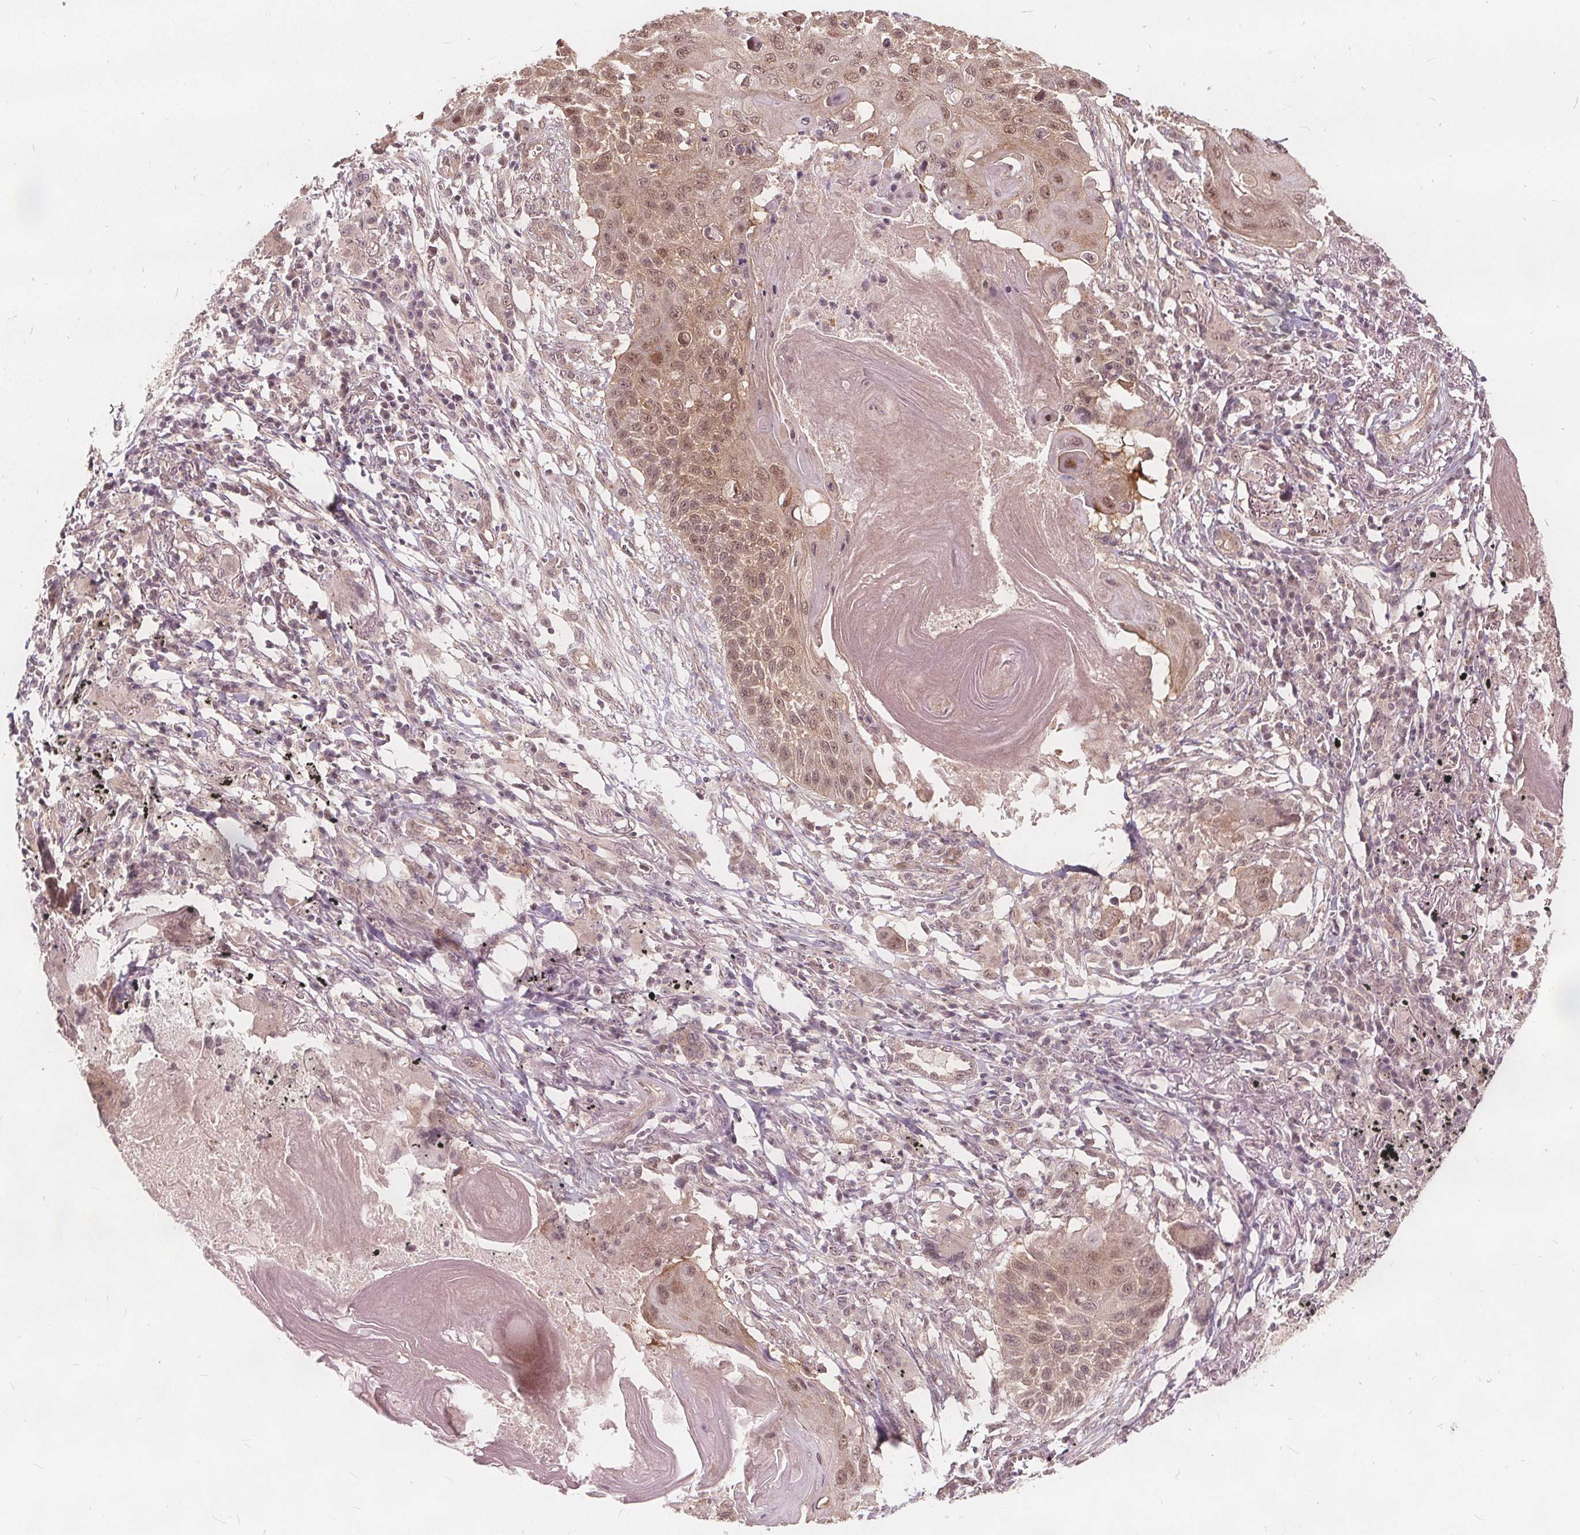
{"staining": {"intensity": "moderate", "quantity": ">75%", "location": "cytoplasmic/membranous,nuclear"}, "tissue": "lung cancer", "cell_type": "Tumor cells", "image_type": "cancer", "snomed": [{"axis": "morphology", "description": "Squamous cell carcinoma, NOS"}, {"axis": "topography", "description": "Lung"}], "caption": "This photomicrograph displays IHC staining of lung cancer, with medium moderate cytoplasmic/membranous and nuclear staining in approximately >75% of tumor cells.", "gene": "PPP1CB", "patient": {"sex": "male", "age": 78}}